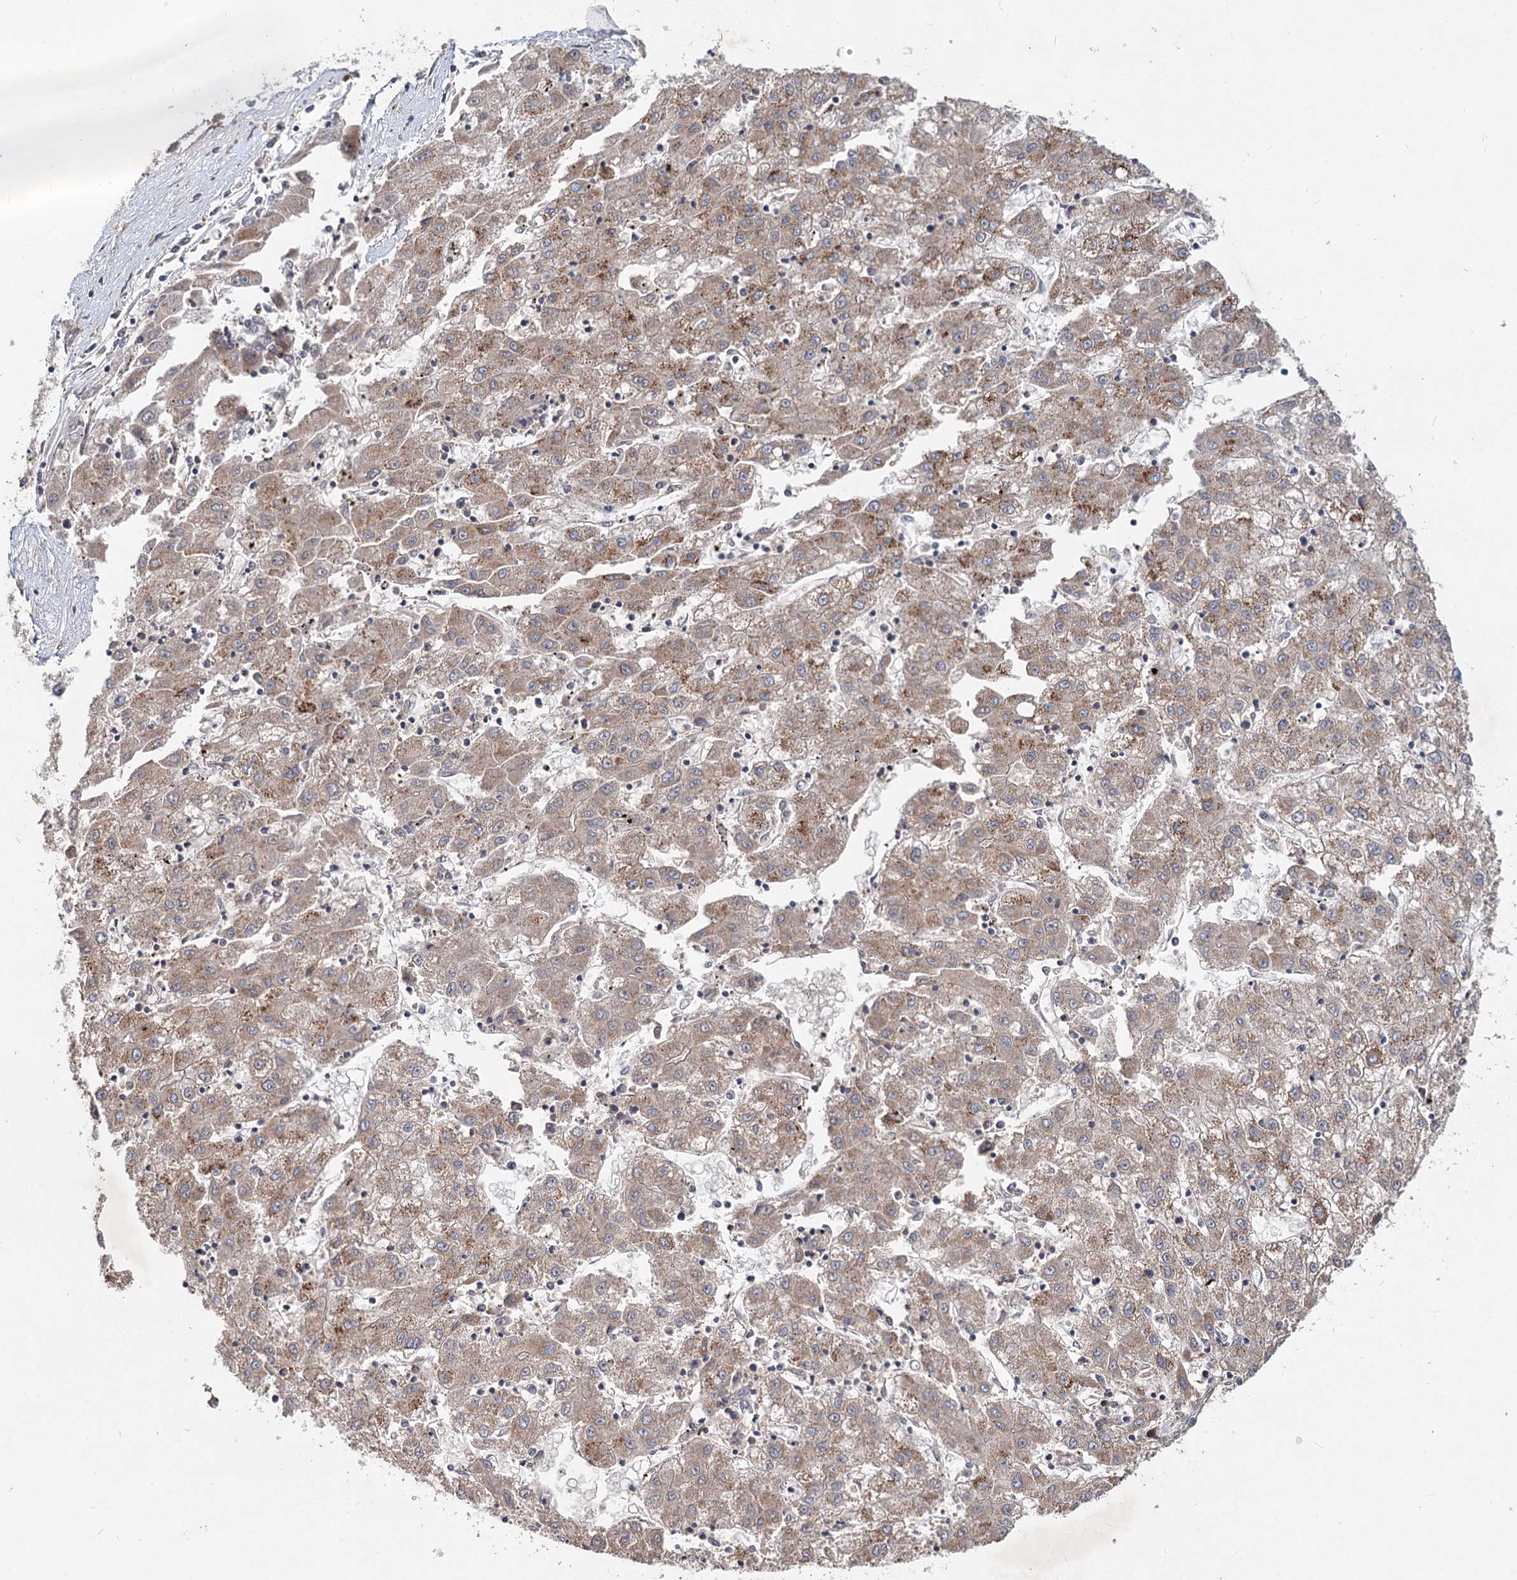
{"staining": {"intensity": "moderate", "quantity": "25%-75%", "location": "cytoplasmic/membranous"}, "tissue": "liver cancer", "cell_type": "Tumor cells", "image_type": "cancer", "snomed": [{"axis": "morphology", "description": "Carcinoma, Hepatocellular, NOS"}, {"axis": "topography", "description": "Liver"}], "caption": "IHC (DAB) staining of liver cancer (hepatocellular carcinoma) demonstrates moderate cytoplasmic/membranous protein expression in about 25%-75% of tumor cells. The staining was performed using DAB, with brown indicating positive protein expression. Nuclei are stained blue with hematoxylin.", "gene": "AP3B1", "patient": {"sex": "male", "age": 72}}